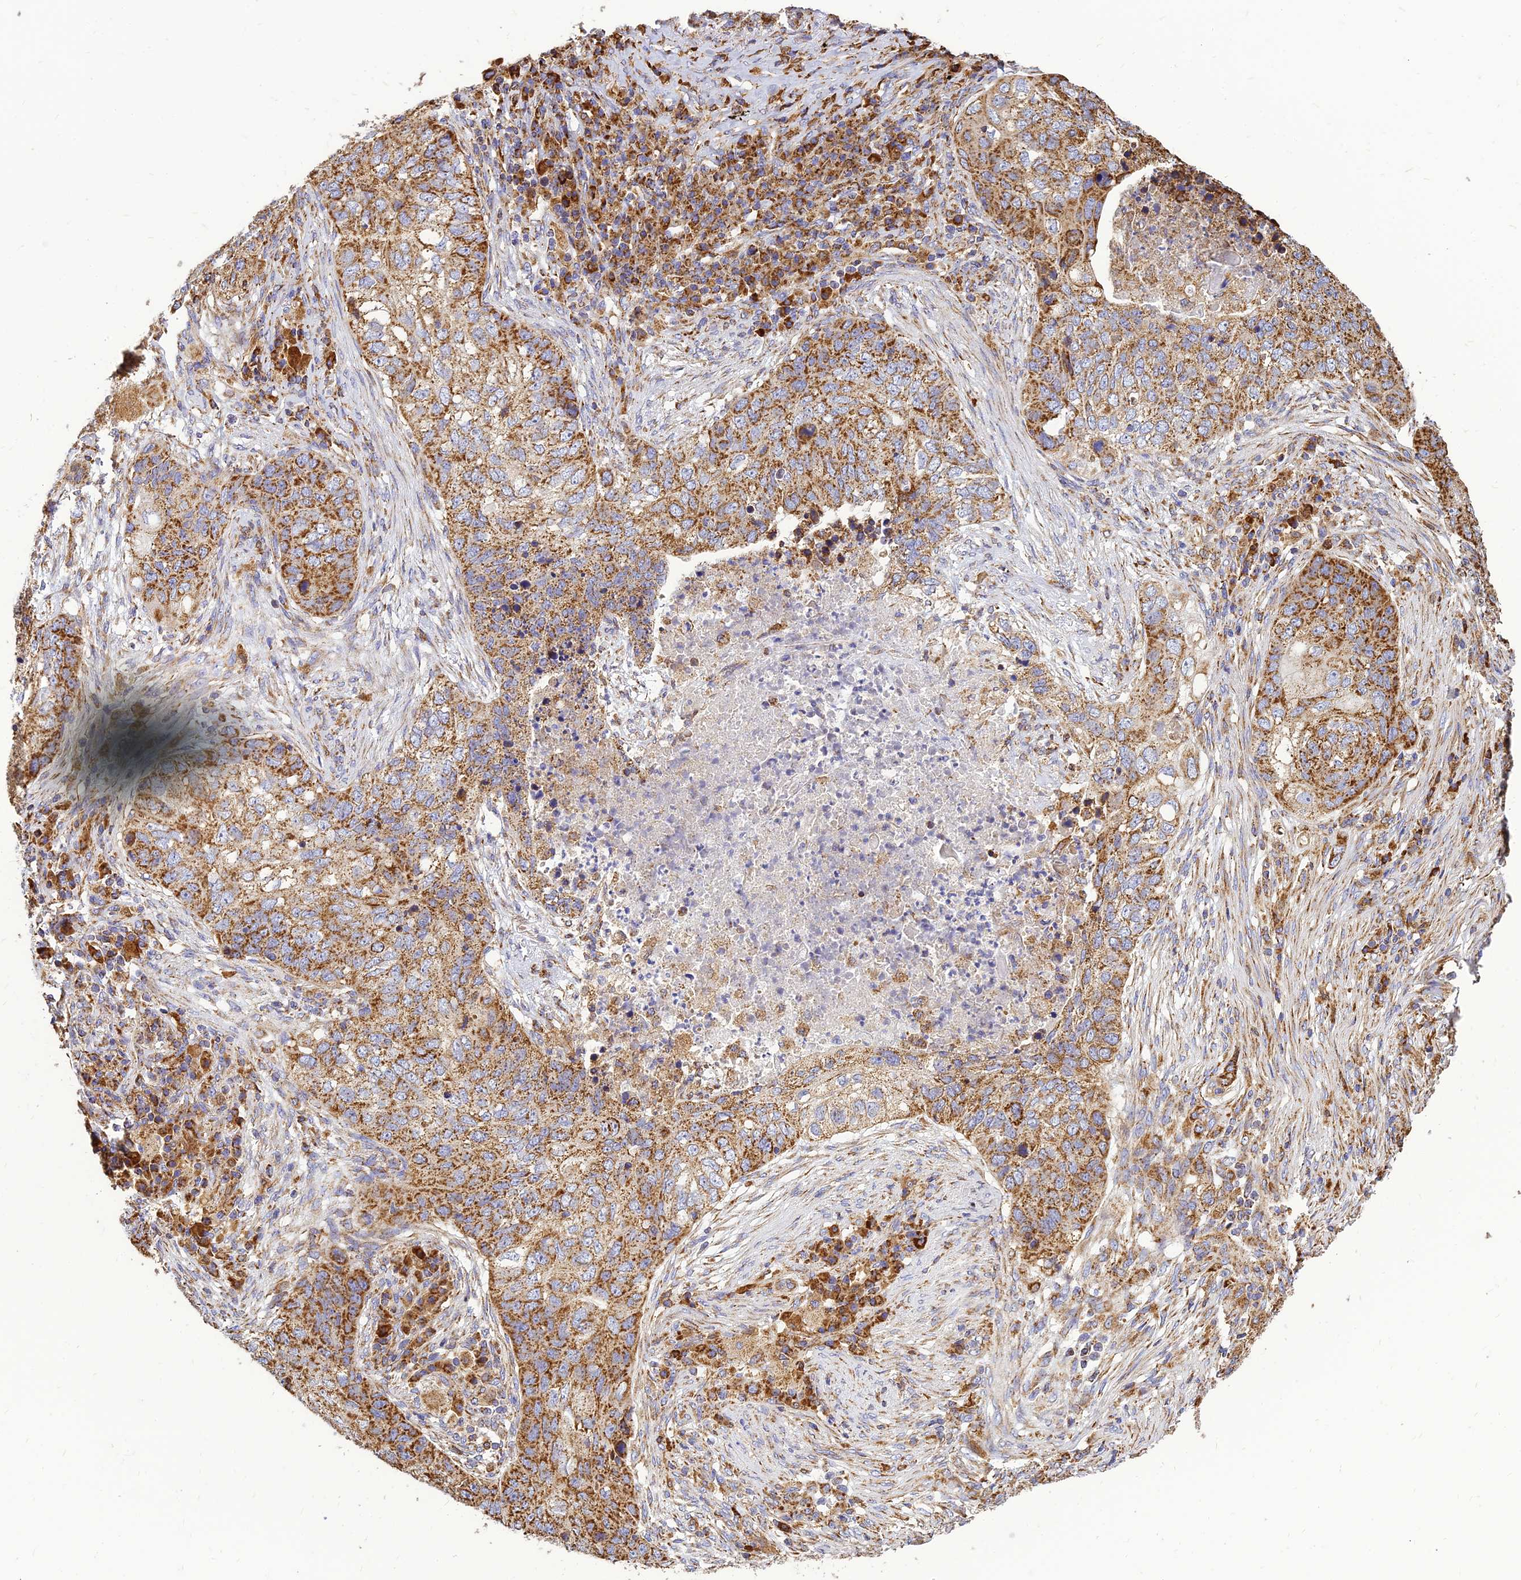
{"staining": {"intensity": "moderate", "quantity": ">75%", "location": "cytoplasmic/membranous"}, "tissue": "lung cancer", "cell_type": "Tumor cells", "image_type": "cancer", "snomed": [{"axis": "morphology", "description": "Squamous cell carcinoma, NOS"}, {"axis": "topography", "description": "Lung"}], "caption": "Immunohistochemical staining of lung cancer displays medium levels of moderate cytoplasmic/membranous protein expression in approximately >75% of tumor cells. The protein of interest is stained brown, and the nuclei are stained in blue (DAB (3,3'-diaminobenzidine) IHC with brightfield microscopy, high magnification).", "gene": "THUMPD2", "patient": {"sex": "female", "age": 63}}